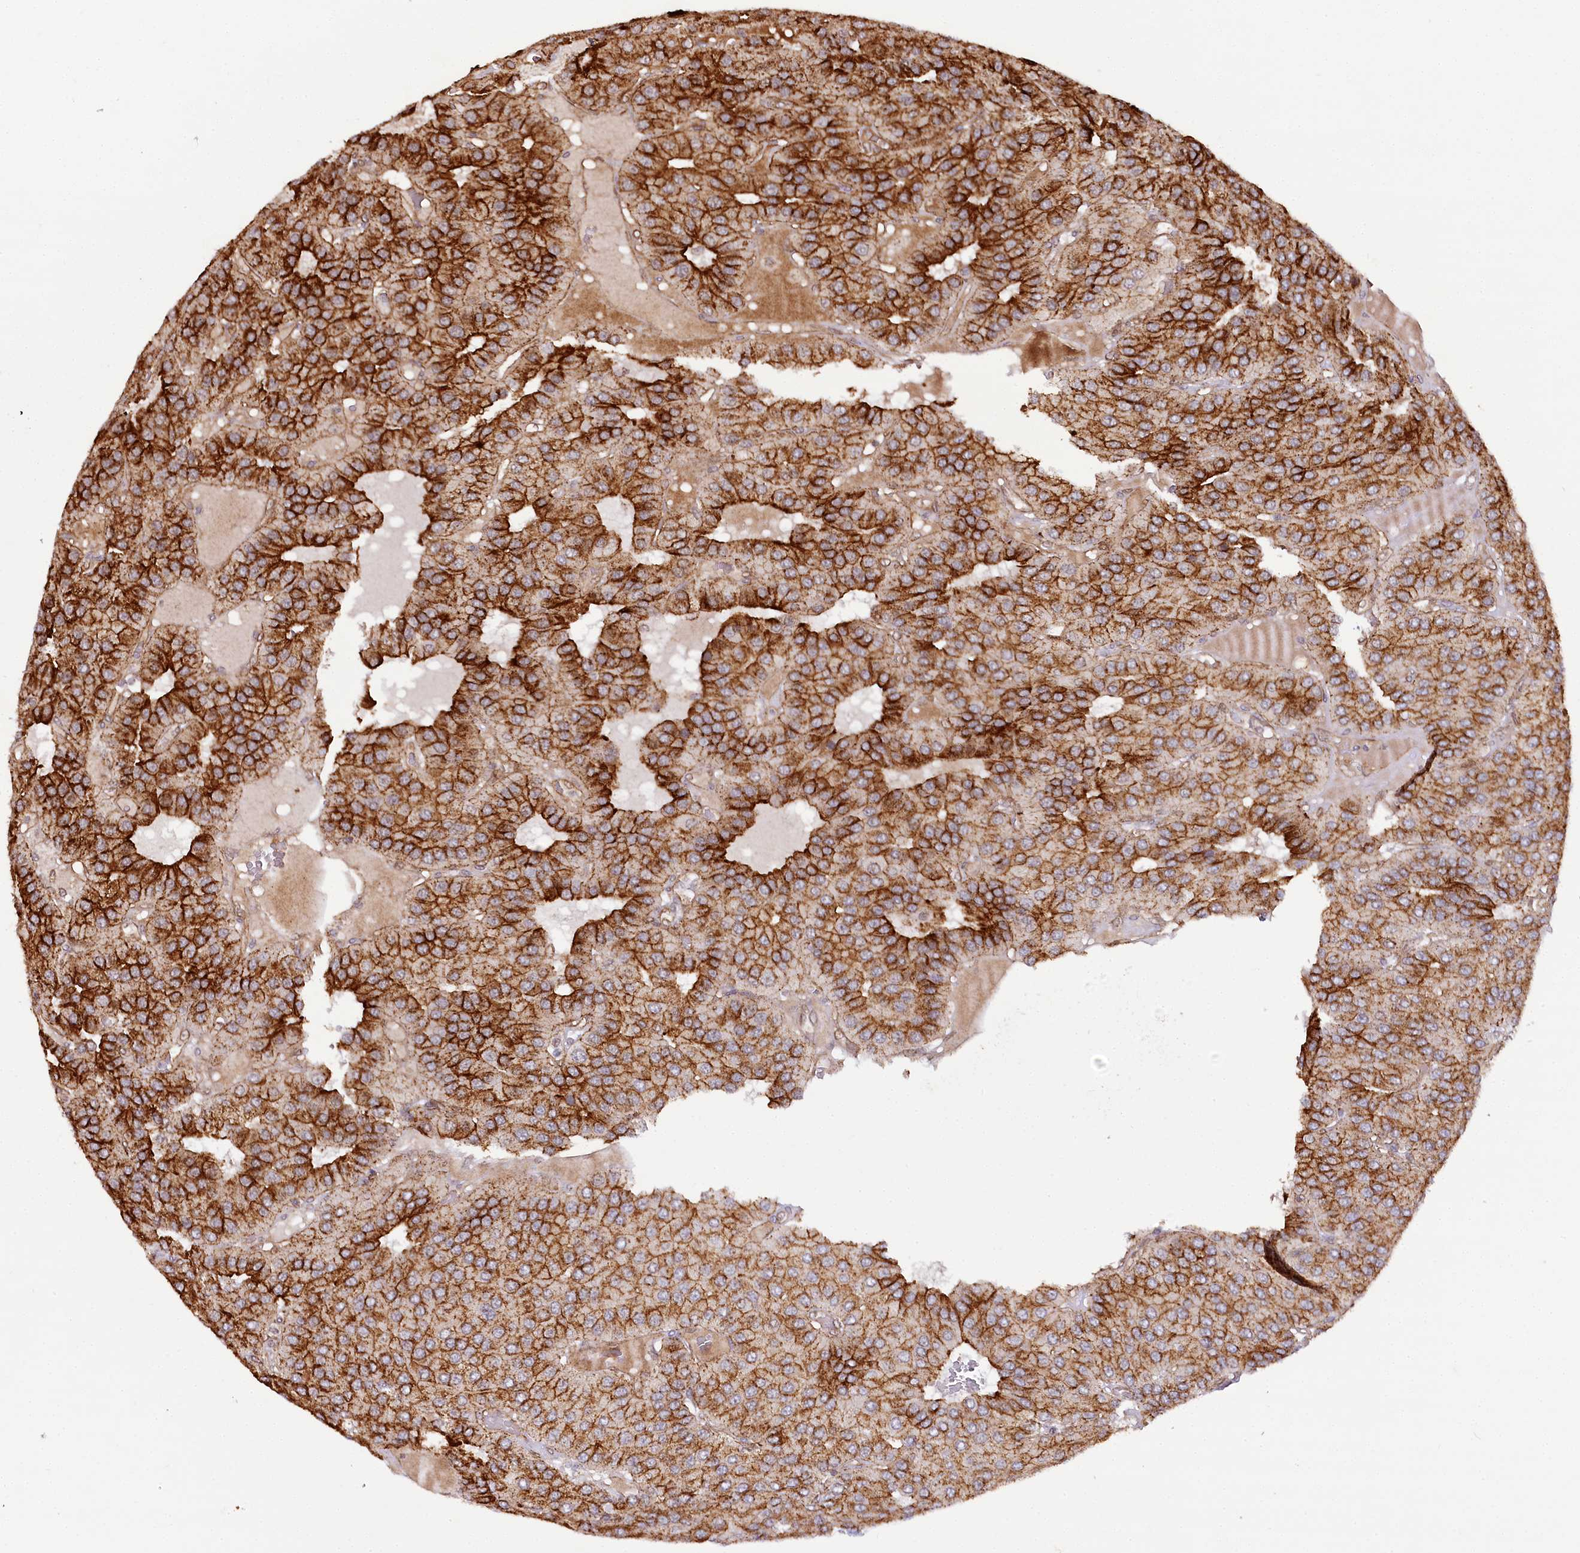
{"staining": {"intensity": "strong", "quantity": ">75%", "location": "cytoplasmic/membranous"}, "tissue": "parathyroid gland", "cell_type": "Glandular cells", "image_type": "normal", "snomed": [{"axis": "morphology", "description": "Normal tissue, NOS"}, {"axis": "morphology", "description": "Adenoma, NOS"}, {"axis": "topography", "description": "Parathyroid gland"}], "caption": "A high amount of strong cytoplasmic/membranous expression is appreciated in about >75% of glandular cells in normal parathyroid gland. The protein of interest is stained brown, and the nuclei are stained in blue (DAB (3,3'-diaminobenzidine) IHC with brightfield microscopy, high magnification).", "gene": "COPG1", "patient": {"sex": "female", "age": 86}}